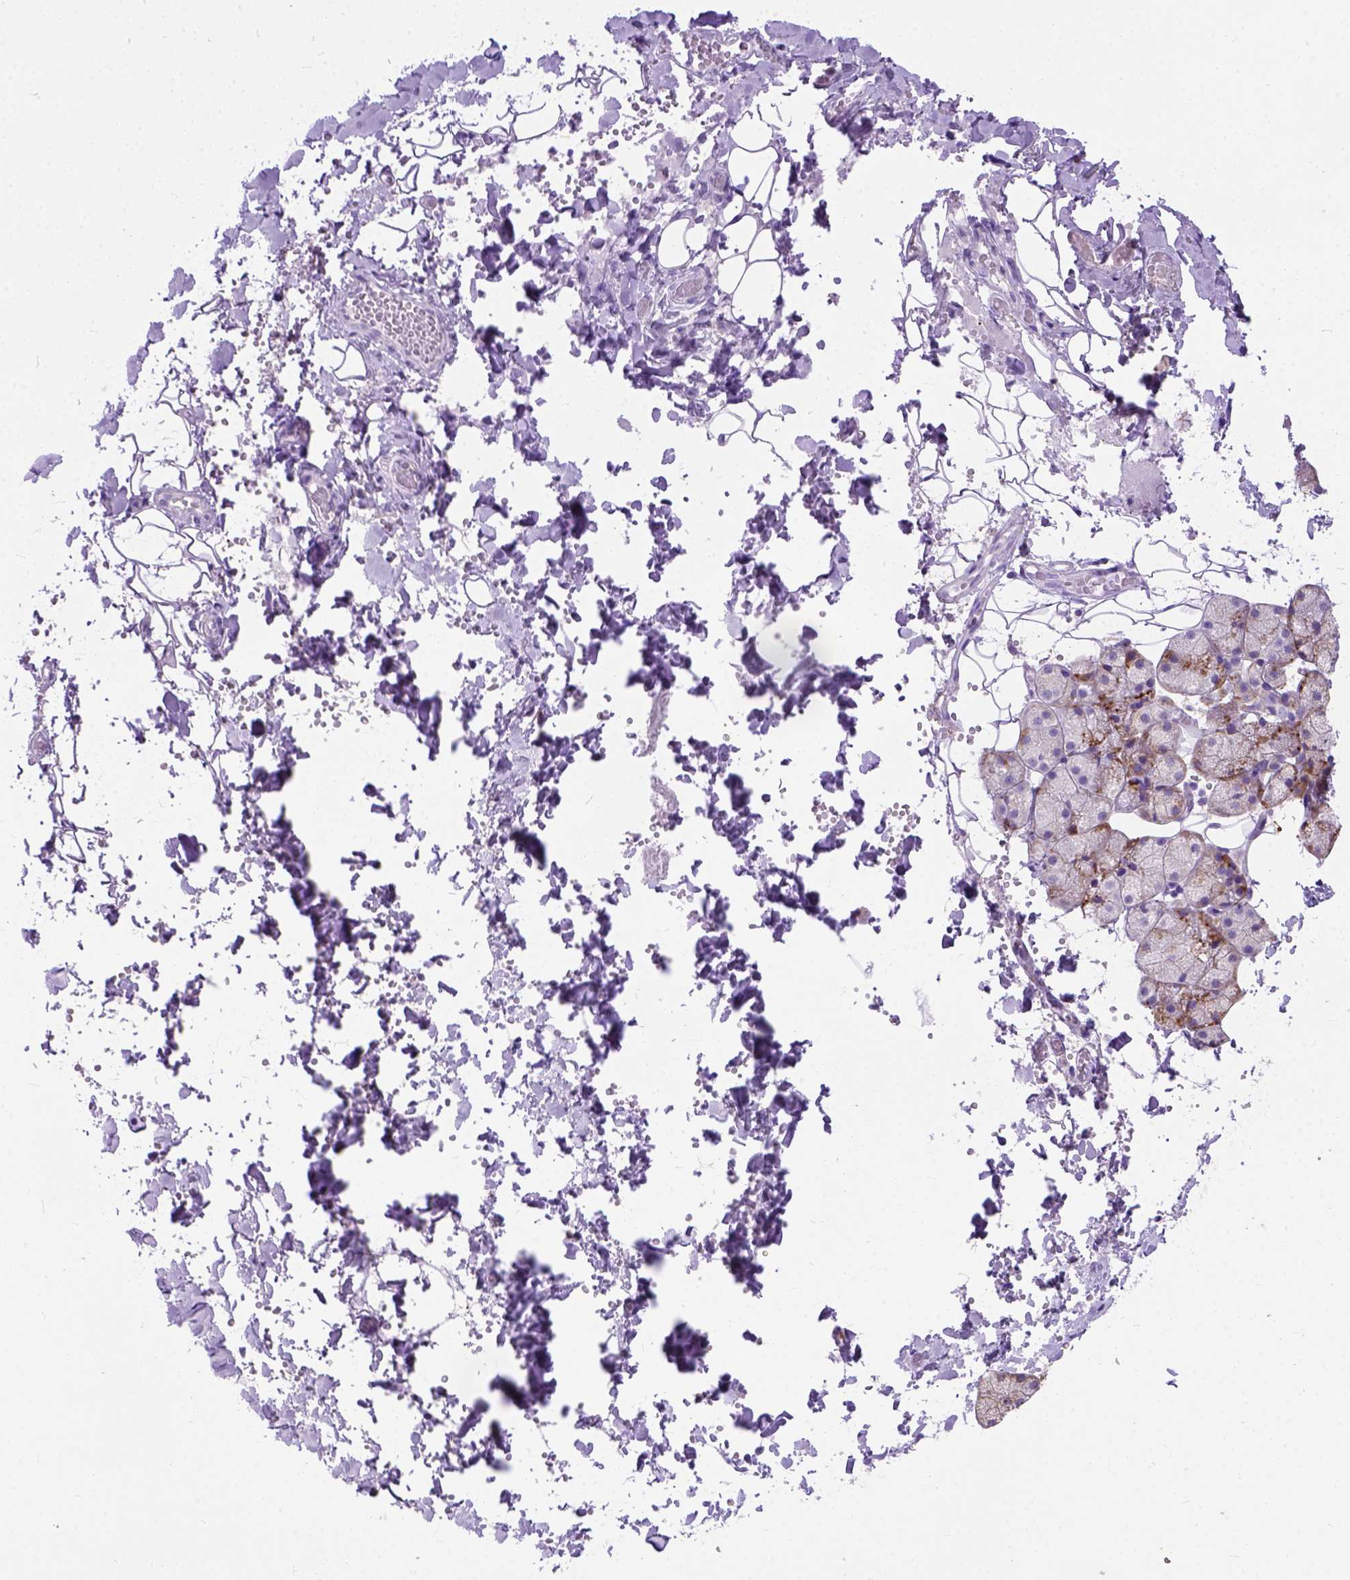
{"staining": {"intensity": "moderate", "quantity": "<25%", "location": "cytoplasmic/membranous"}, "tissue": "salivary gland", "cell_type": "Glandular cells", "image_type": "normal", "snomed": [{"axis": "morphology", "description": "Normal tissue, NOS"}, {"axis": "topography", "description": "Salivary gland"}], "caption": "Protein expression analysis of unremarkable salivary gland demonstrates moderate cytoplasmic/membranous staining in about <25% of glandular cells. (DAB IHC with brightfield microscopy, high magnification).", "gene": "PLK4", "patient": {"sex": "male", "age": 38}}